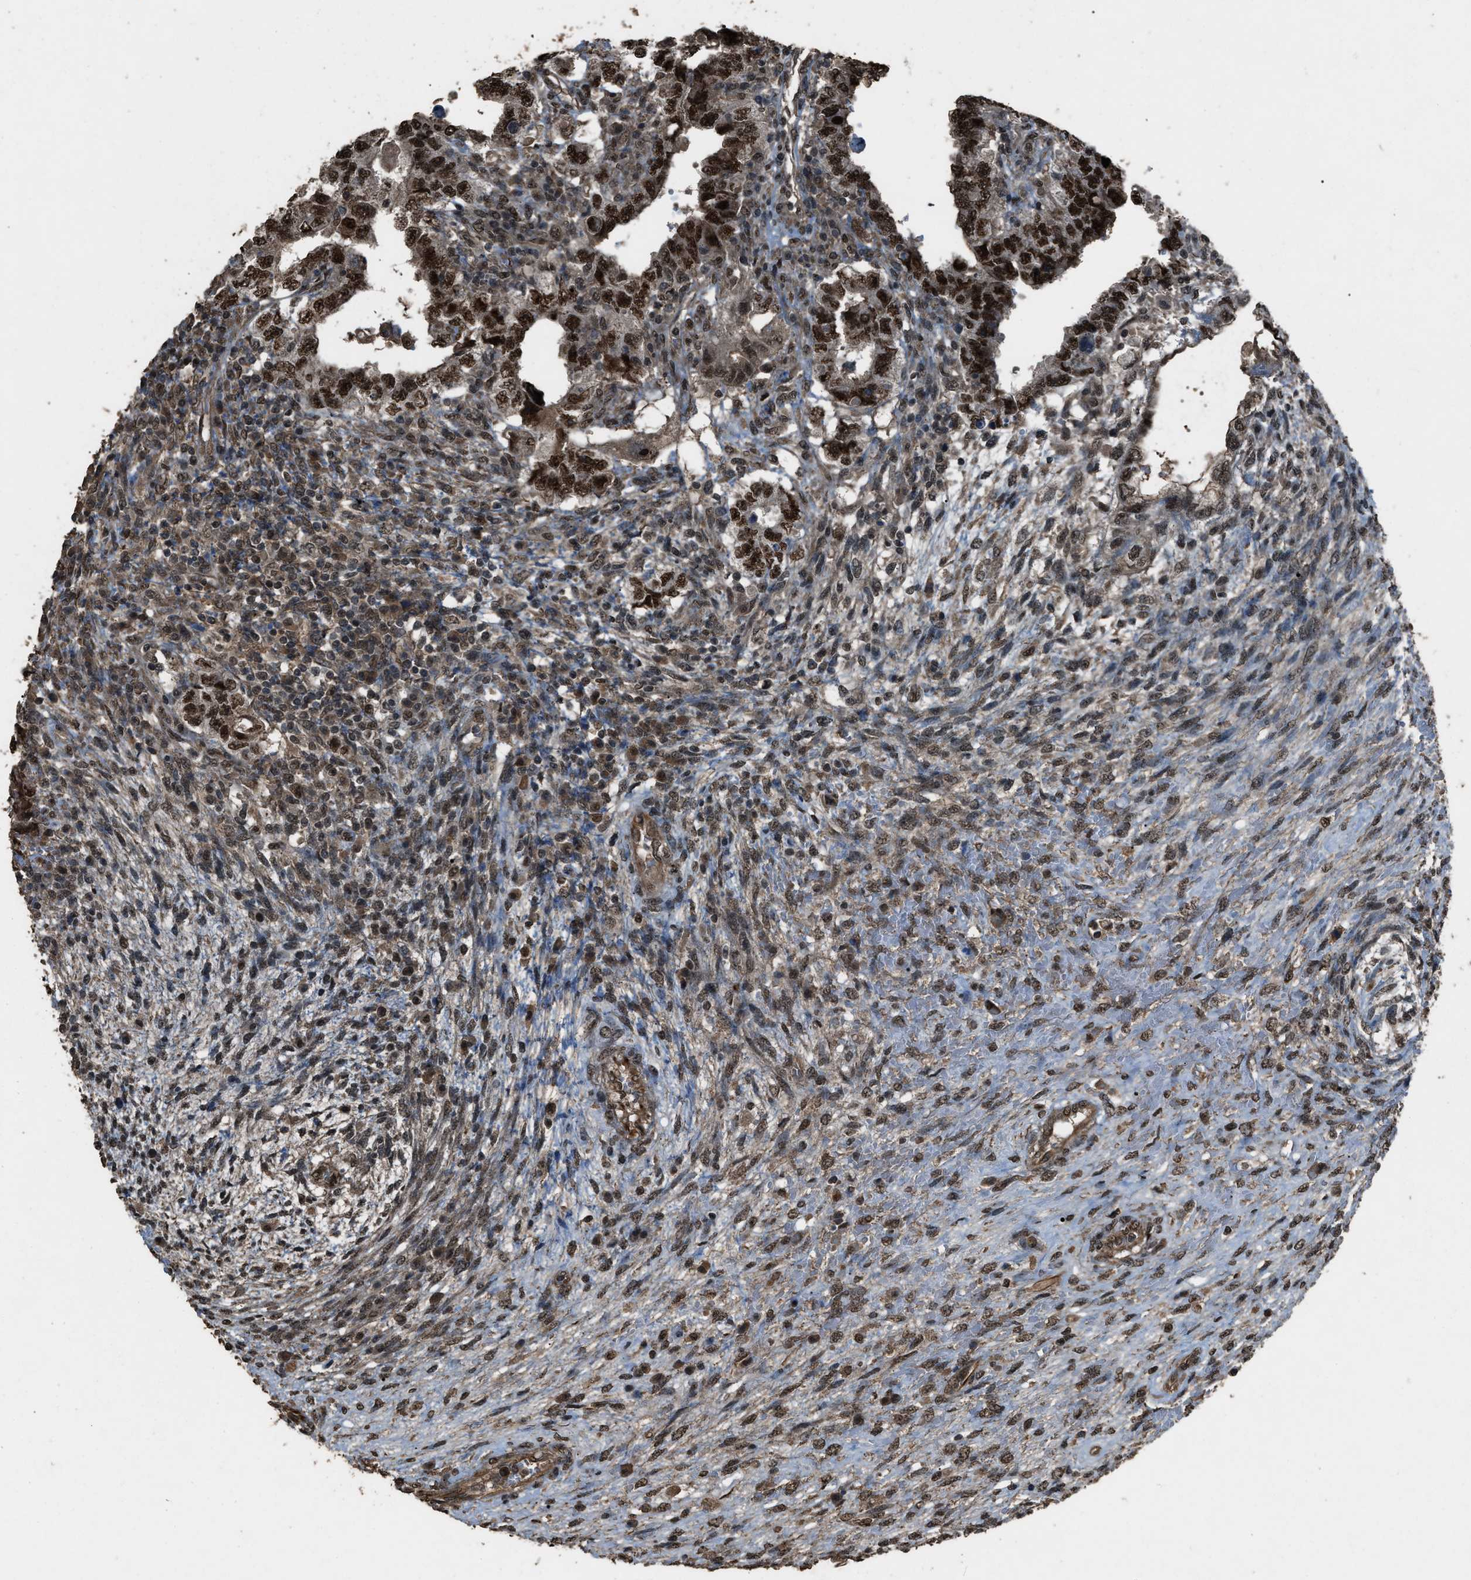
{"staining": {"intensity": "strong", "quantity": ">75%", "location": "nuclear"}, "tissue": "testis cancer", "cell_type": "Tumor cells", "image_type": "cancer", "snomed": [{"axis": "morphology", "description": "Carcinoma, Embryonal, NOS"}, {"axis": "topography", "description": "Testis"}], "caption": "An IHC micrograph of neoplastic tissue is shown. Protein staining in brown highlights strong nuclear positivity in embryonal carcinoma (testis) within tumor cells. The protein of interest is stained brown, and the nuclei are stained in blue (DAB (3,3'-diaminobenzidine) IHC with brightfield microscopy, high magnification).", "gene": "SERTAD2", "patient": {"sex": "male", "age": 26}}